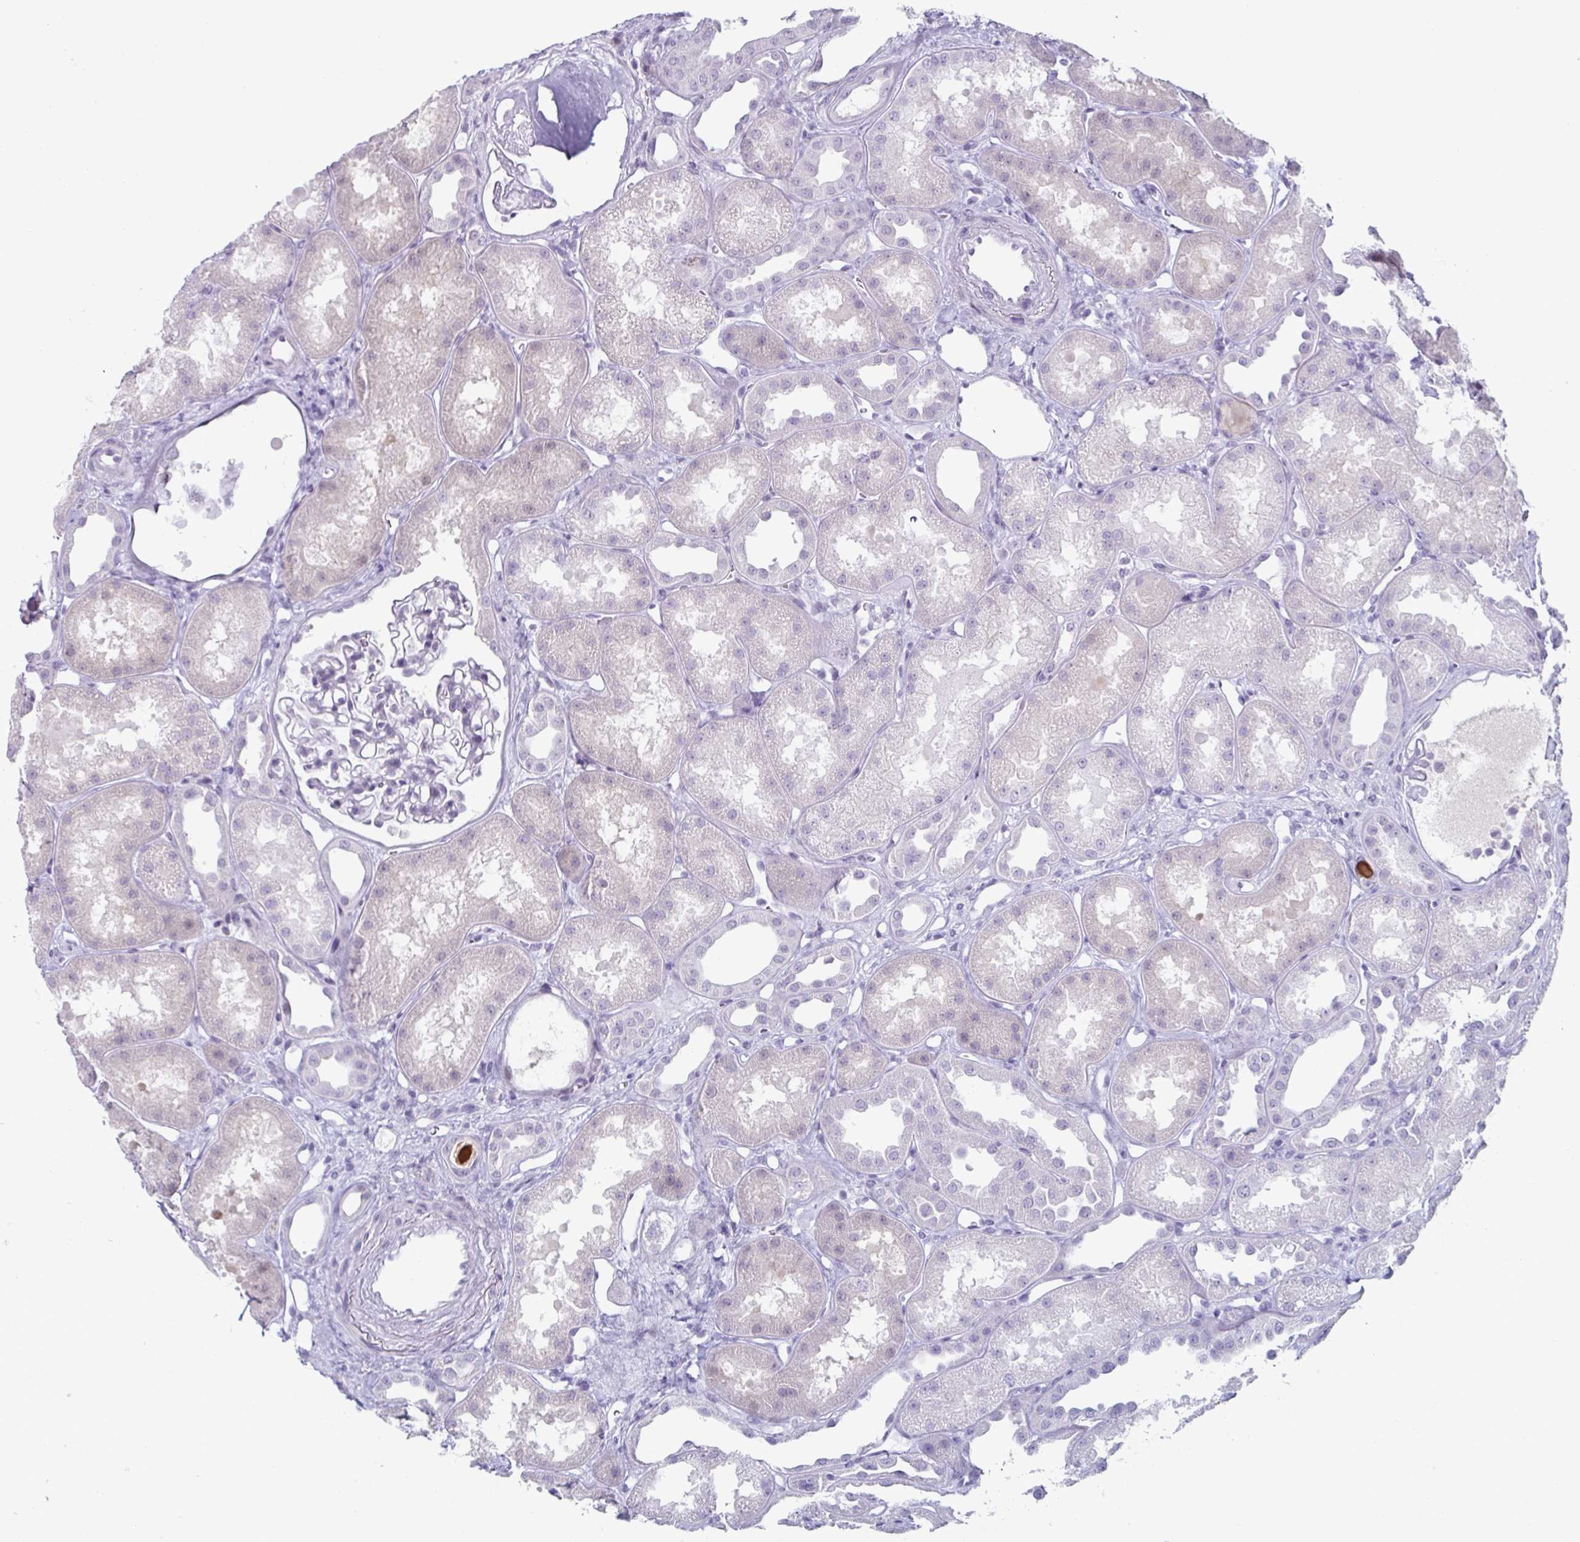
{"staining": {"intensity": "negative", "quantity": "none", "location": "none"}, "tissue": "kidney", "cell_type": "Cells in glomeruli", "image_type": "normal", "snomed": [{"axis": "morphology", "description": "Normal tissue, NOS"}, {"axis": "topography", "description": "Kidney"}], "caption": "Micrograph shows no protein positivity in cells in glomeruli of normal kidney. (DAB (3,3'-diaminobenzidine) immunohistochemistry (IHC), high magnification).", "gene": "VSIG10L", "patient": {"sex": "male", "age": 61}}